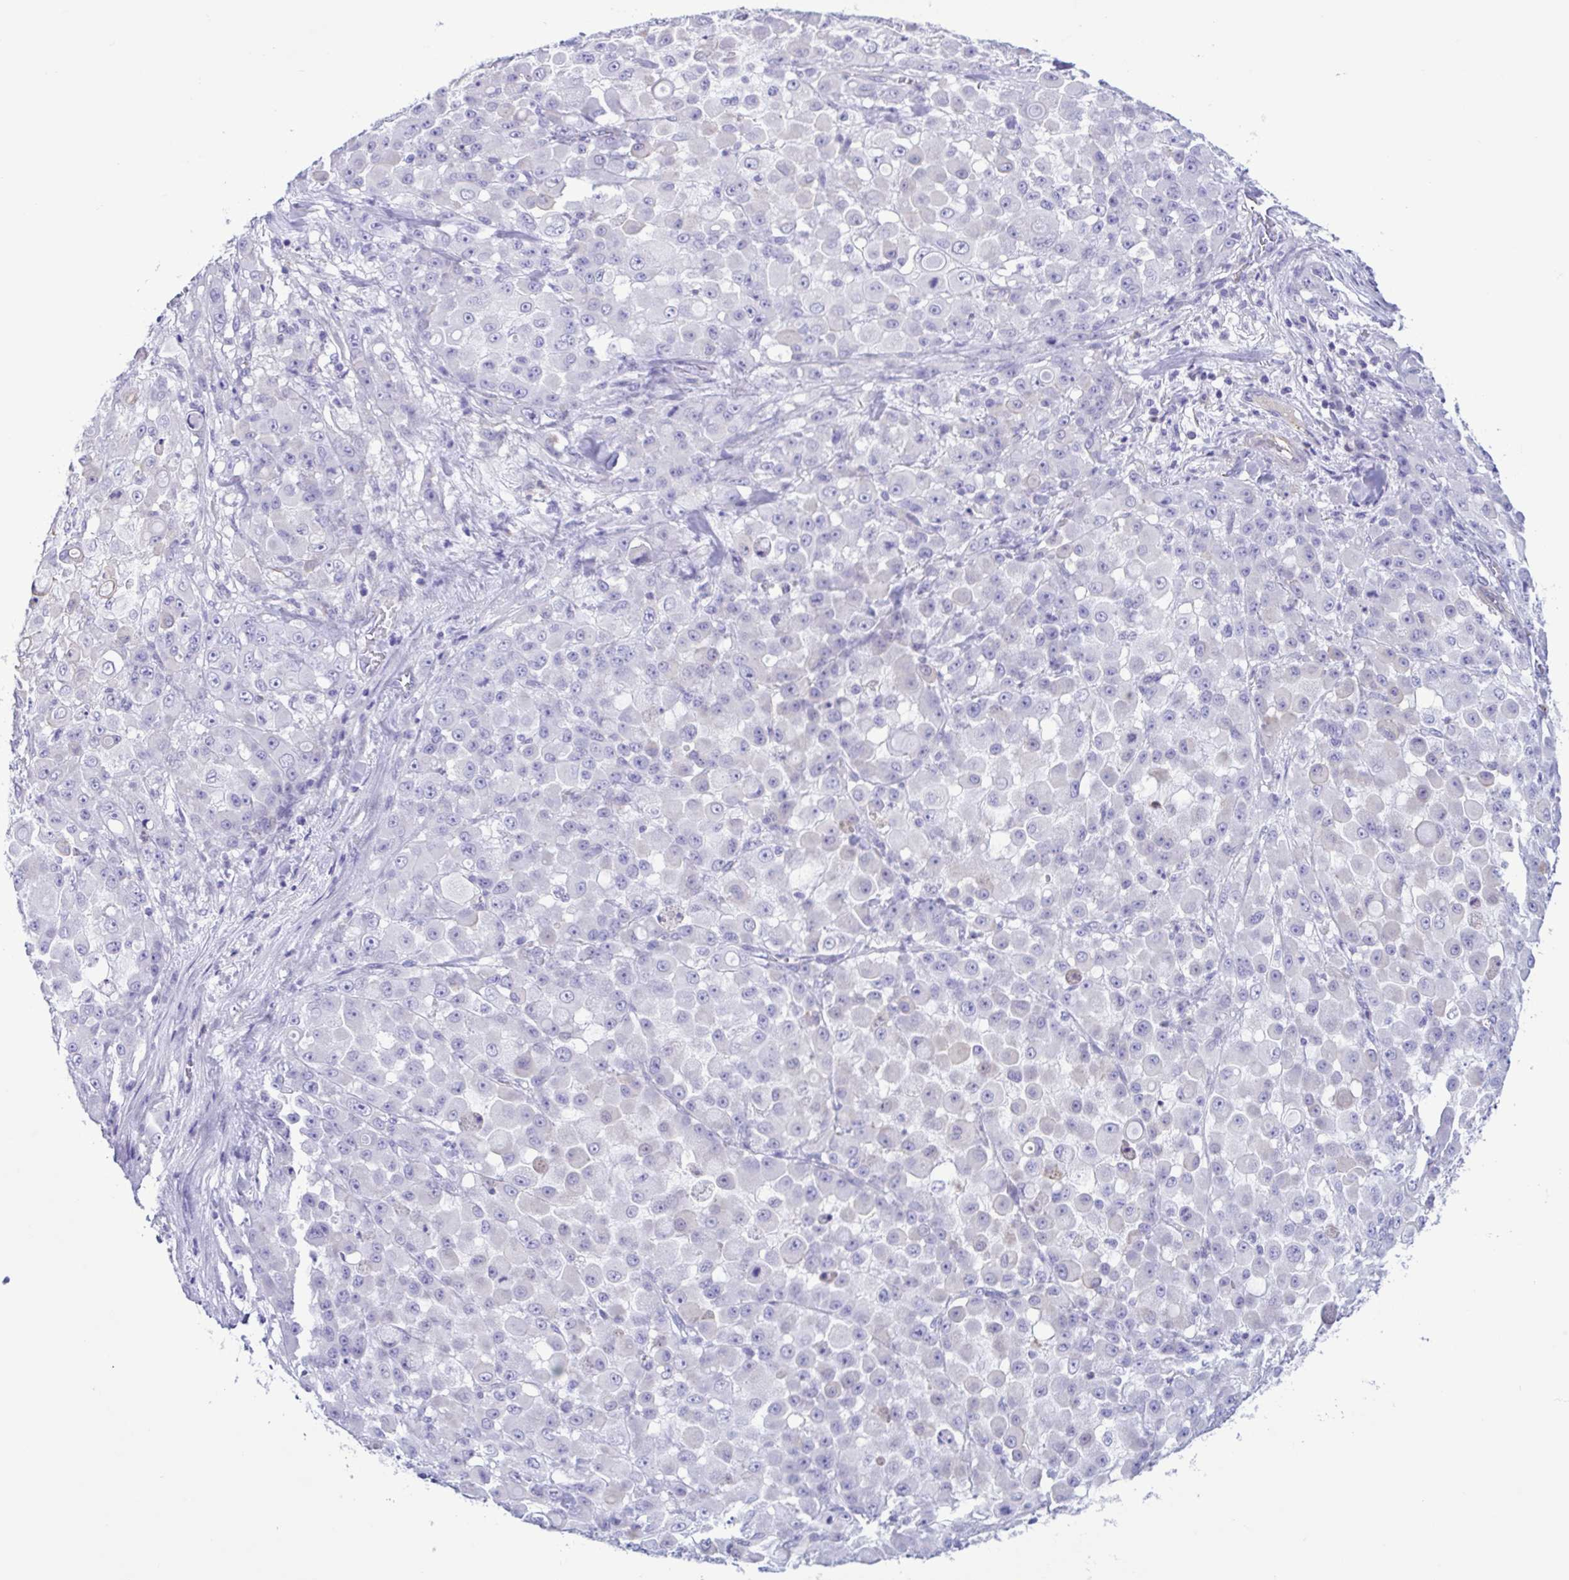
{"staining": {"intensity": "negative", "quantity": "none", "location": "none"}, "tissue": "stomach cancer", "cell_type": "Tumor cells", "image_type": "cancer", "snomed": [{"axis": "morphology", "description": "Adenocarcinoma, NOS"}, {"axis": "topography", "description": "Stomach"}], "caption": "High power microscopy micrograph of an IHC photomicrograph of stomach cancer (adenocarcinoma), revealing no significant positivity in tumor cells.", "gene": "CYP11B1", "patient": {"sex": "female", "age": 76}}